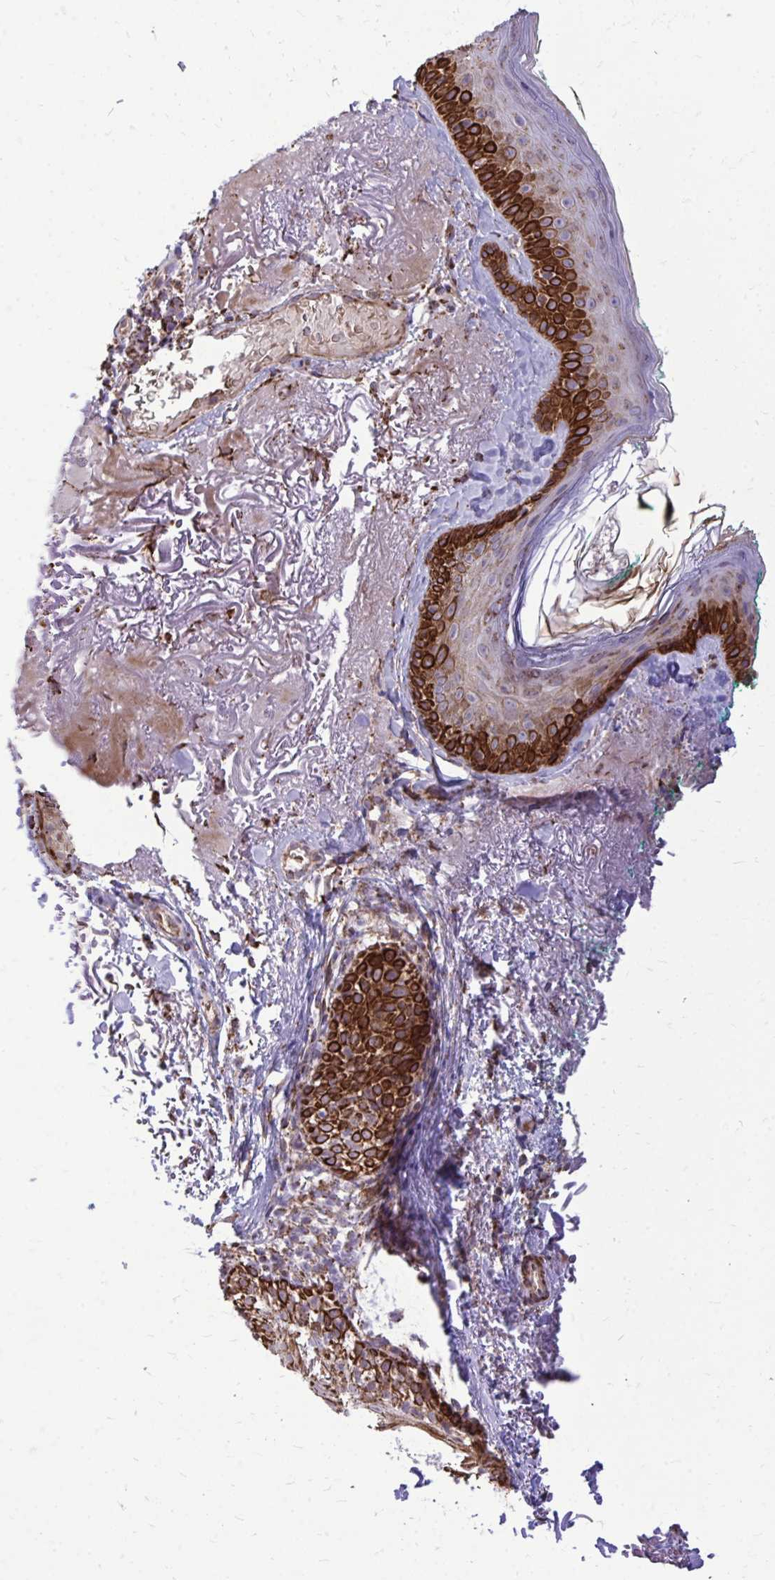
{"staining": {"intensity": "strong", "quantity": "<25%", "location": "cytoplasmic/membranous,nuclear"}, "tissue": "skin", "cell_type": "Fibroblasts", "image_type": "normal", "snomed": [{"axis": "morphology", "description": "Normal tissue, NOS"}, {"axis": "topography", "description": "Skin"}], "caption": "Protein staining reveals strong cytoplasmic/membranous,nuclear expression in about <25% of fibroblasts in benign skin. (IHC, brightfield microscopy, high magnification).", "gene": "UBE2C", "patient": {"sex": "male", "age": 73}}